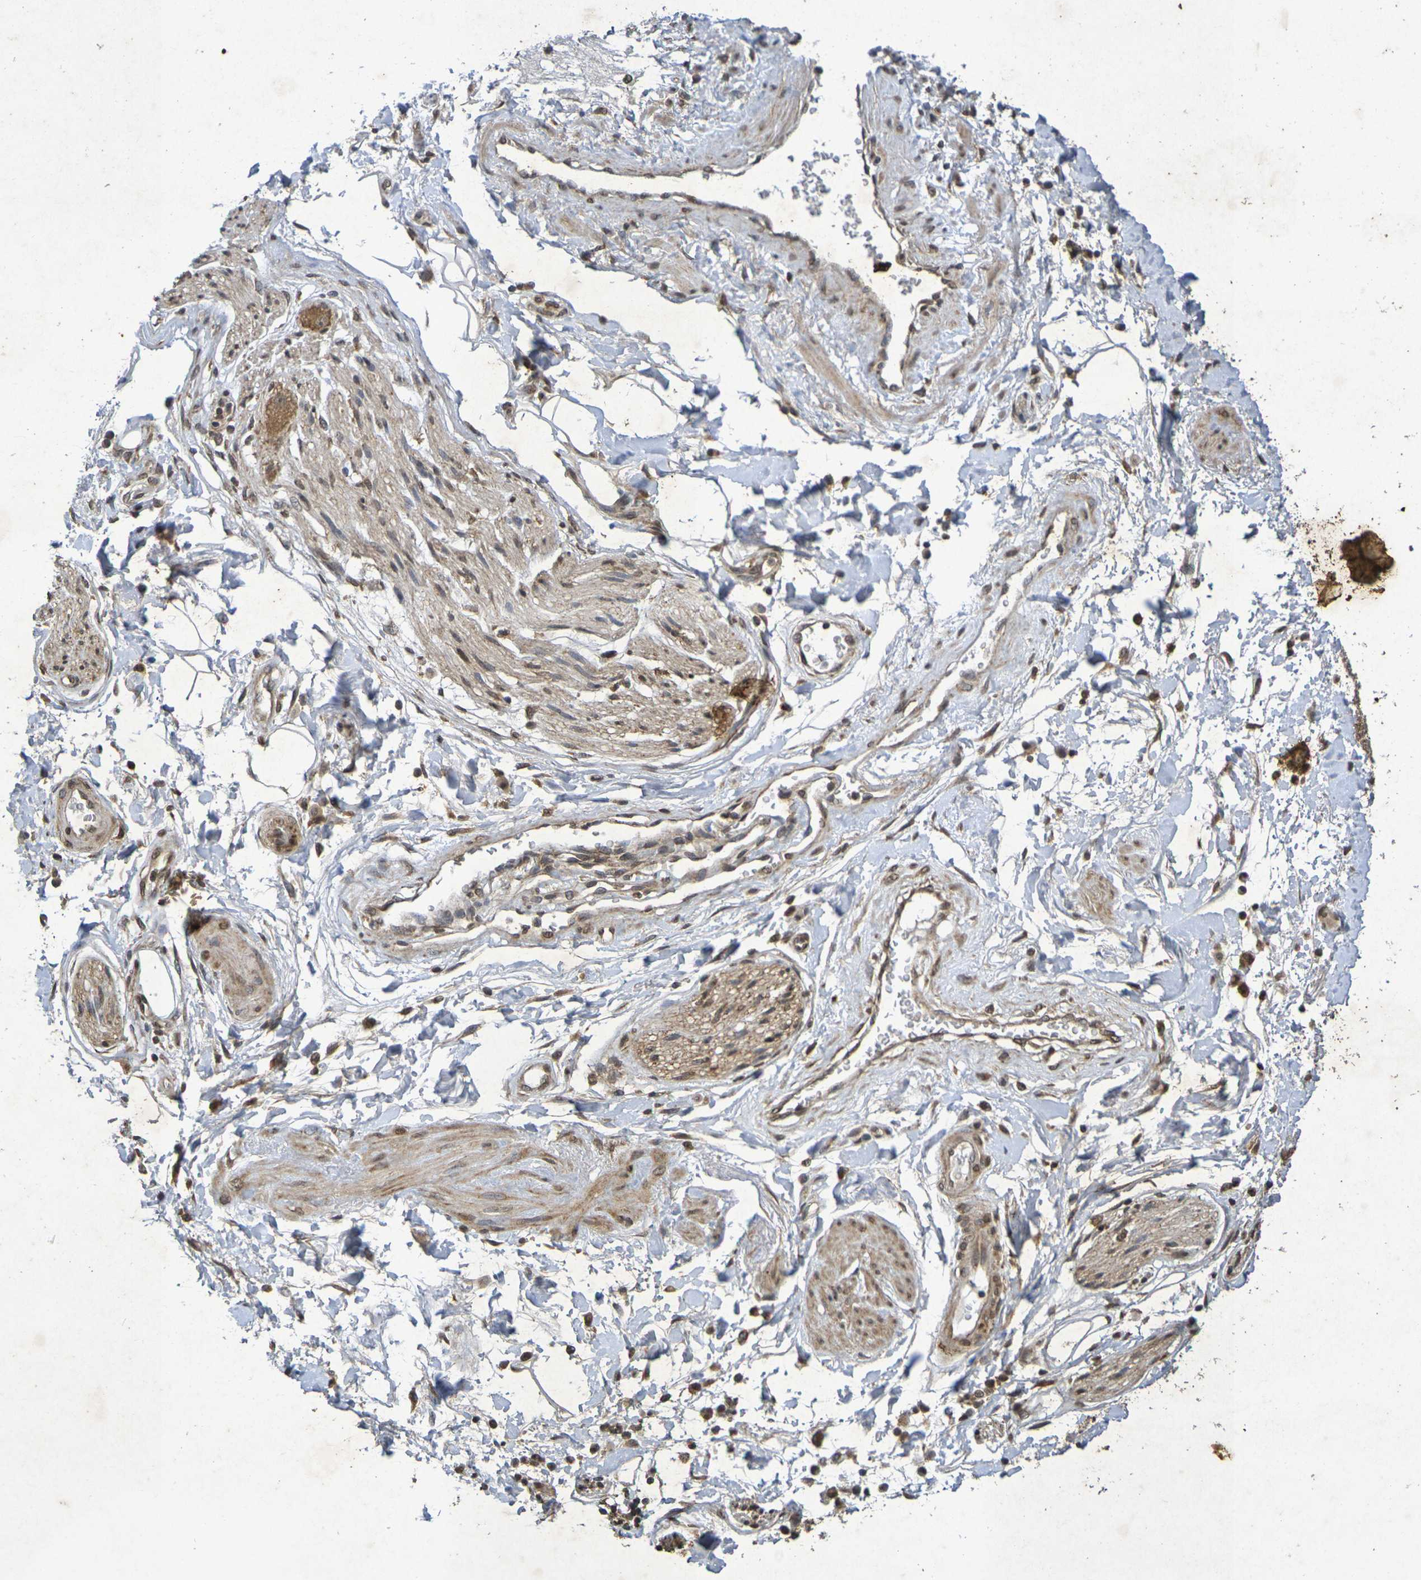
{"staining": {"intensity": "weak", "quantity": "25%-75%", "location": "cytoplasmic/membranous"}, "tissue": "adipose tissue", "cell_type": "Adipocytes", "image_type": "normal", "snomed": [{"axis": "morphology", "description": "Normal tissue, NOS"}, {"axis": "topography", "description": "Soft tissue"}, {"axis": "topography", "description": "Peripheral nerve tissue"}], "caption": "This photomicrograph reveals immunohistochemistry staining of normal human adipose tissue, with low weak cytoplasmic/membranous expression in approximately 25%-75% of adipocytes.", "gene": "GUCY1A2", "patient": {"sex": "female", "age": 71}}